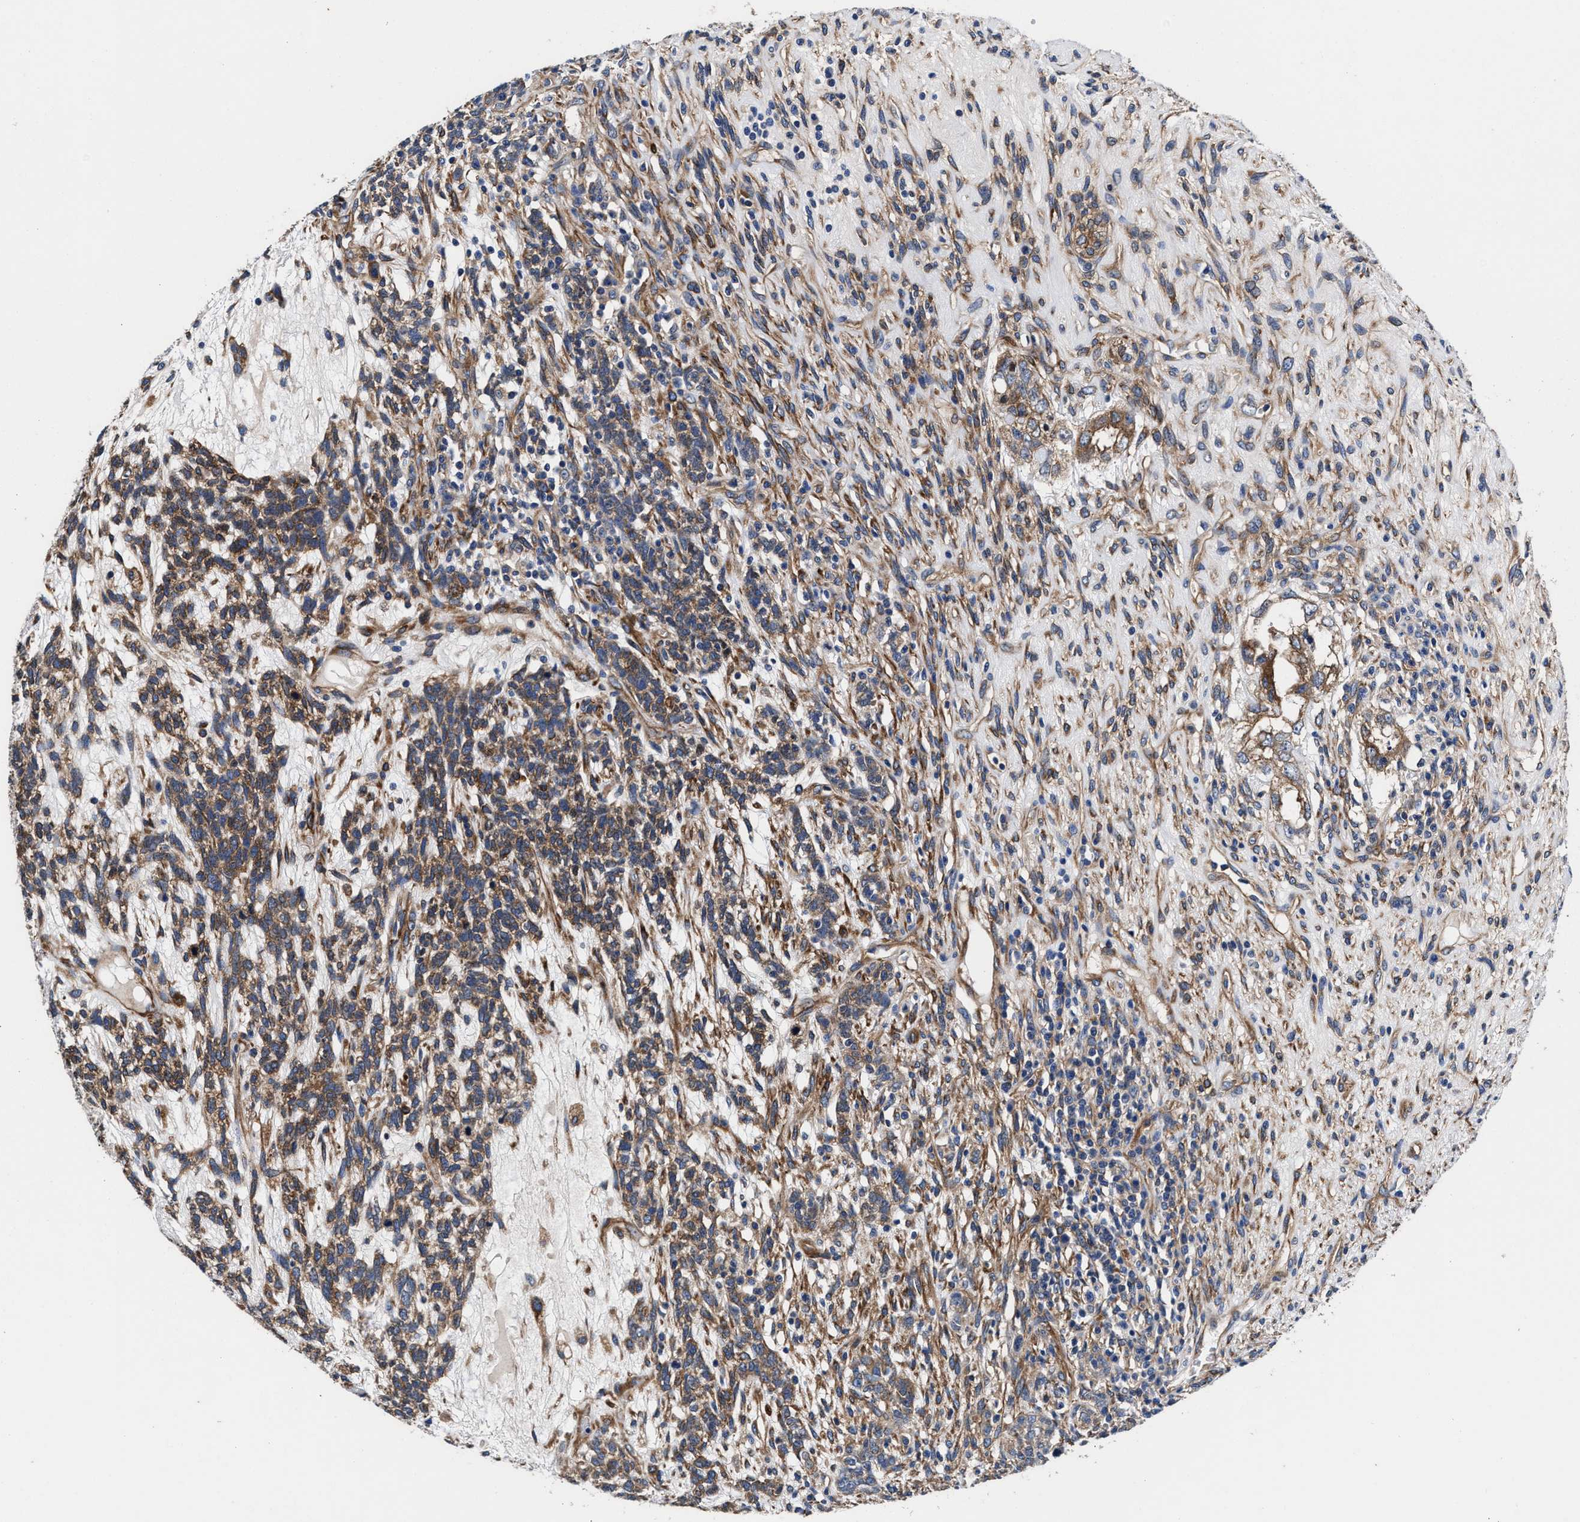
{"staining": {"intensity": "moderate", "quantity": ">75%", "location": "cytoplasmic/membranous"}, "tissue": "testis cancer", "cell_type": "Tumor cells", "image_type": "cancer", "snomed": [{"axis": "morphology", "description": "Seminoma, NOS"}, {"axis": "topography", "description": "Testis"}], "caption": "This image demonstrates immunohistochemistry staining of human testis cancer (seminoma), with medium moderate cytoplasmic/membranous positivity in about >75% of tumor cells.", "gene": "SH3GL1", "patient": {"sex": "male", "age": 28}}